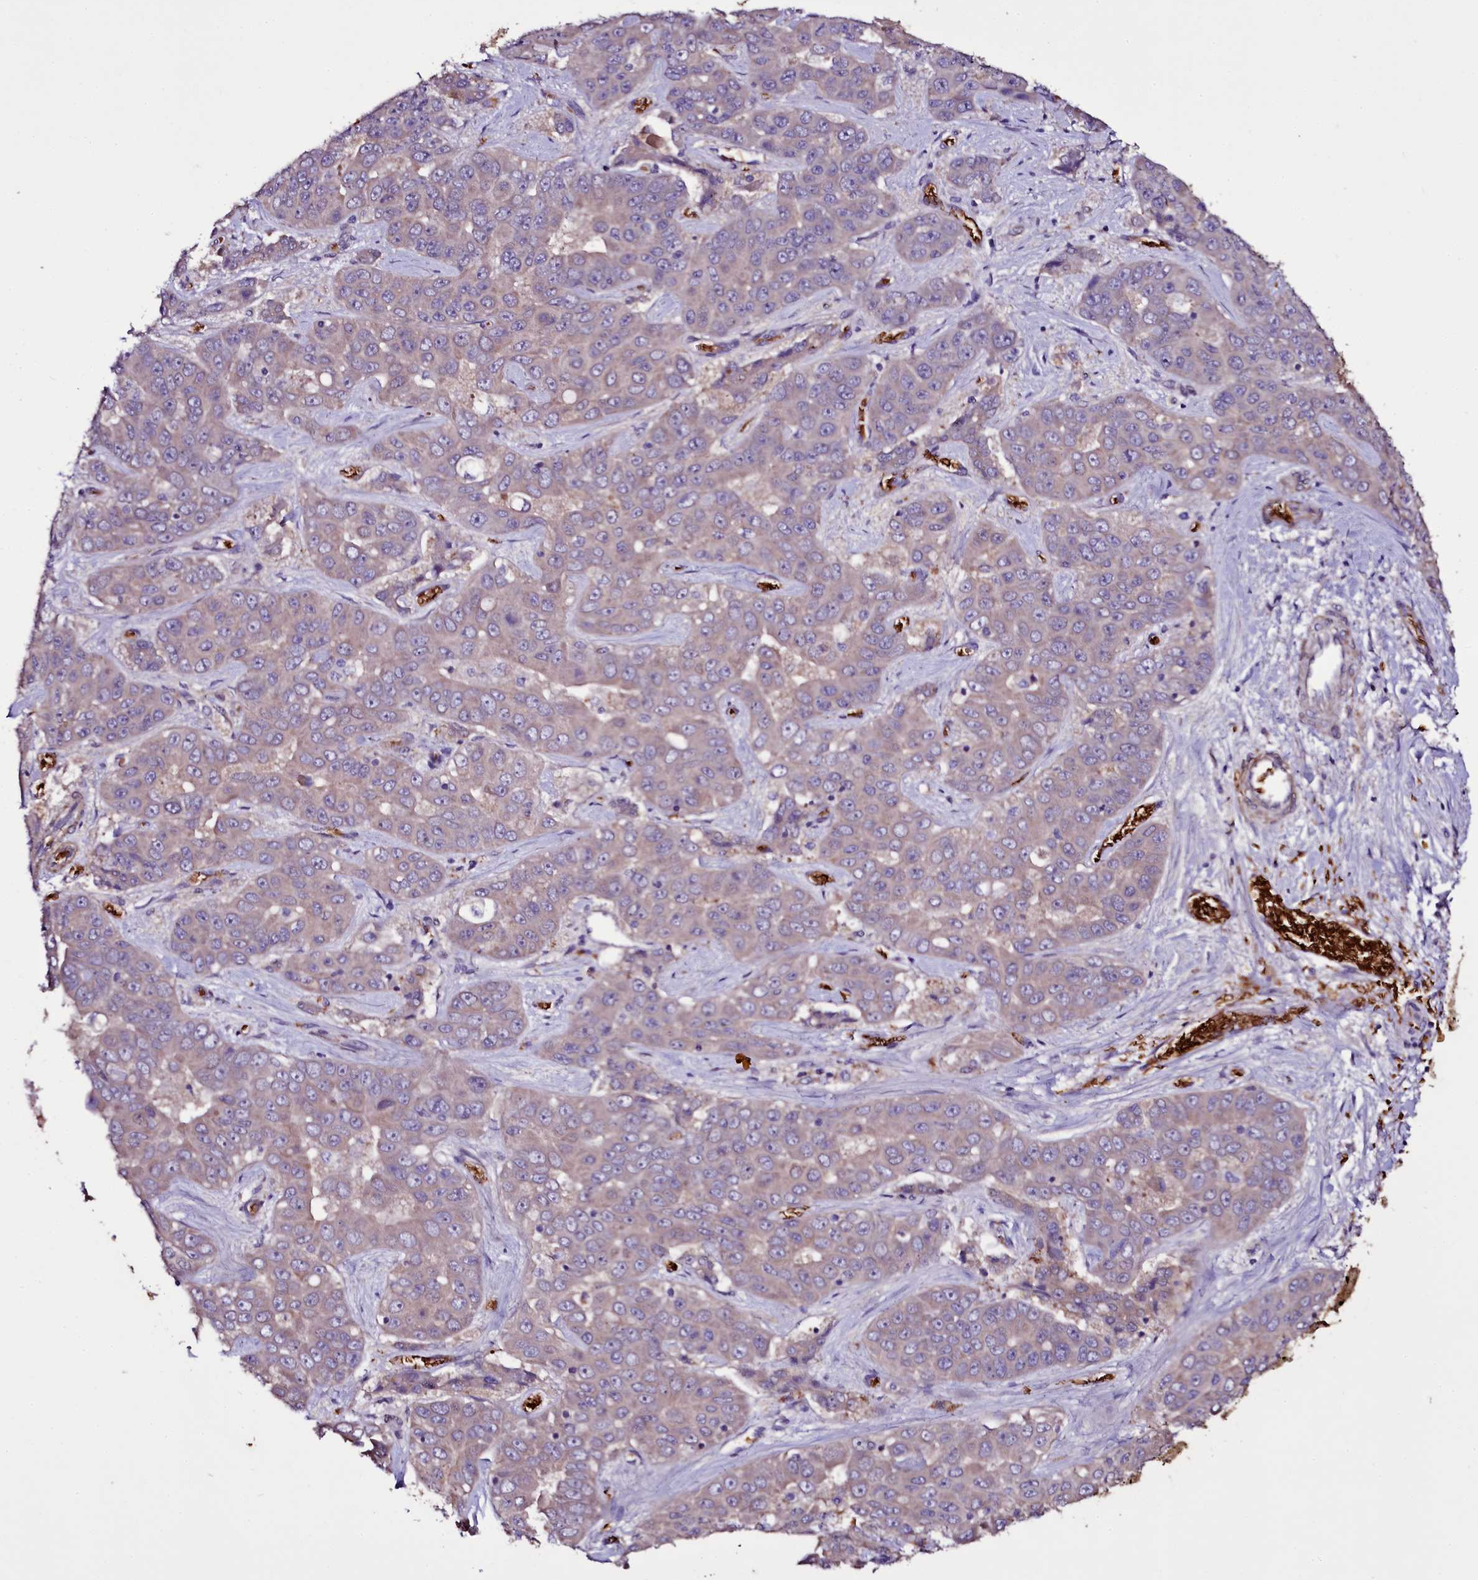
{"staining": {"intensity": "weak", "quantity": "25%-75%", "location": "cytoplasmic/membranous"}, "tissue": "liver cancer", "cell_type": "Tumor cells", "image_type": "cancer", "snomed": [{"axis": "morphology", "description": "Cholangiocarcinoma"}, {"axis": "topography", "description": "Liver"}], "caption": "An immunohistochemistry image of neoplastic tissue is shown. Protein staining in brown shows weak cytoplasmic/membranous positivity in liver cancer (cholangiocarcinoma) within tumor cells.", "gene": "MEX3C", "patient": {"sex": "female", "age": 52}}